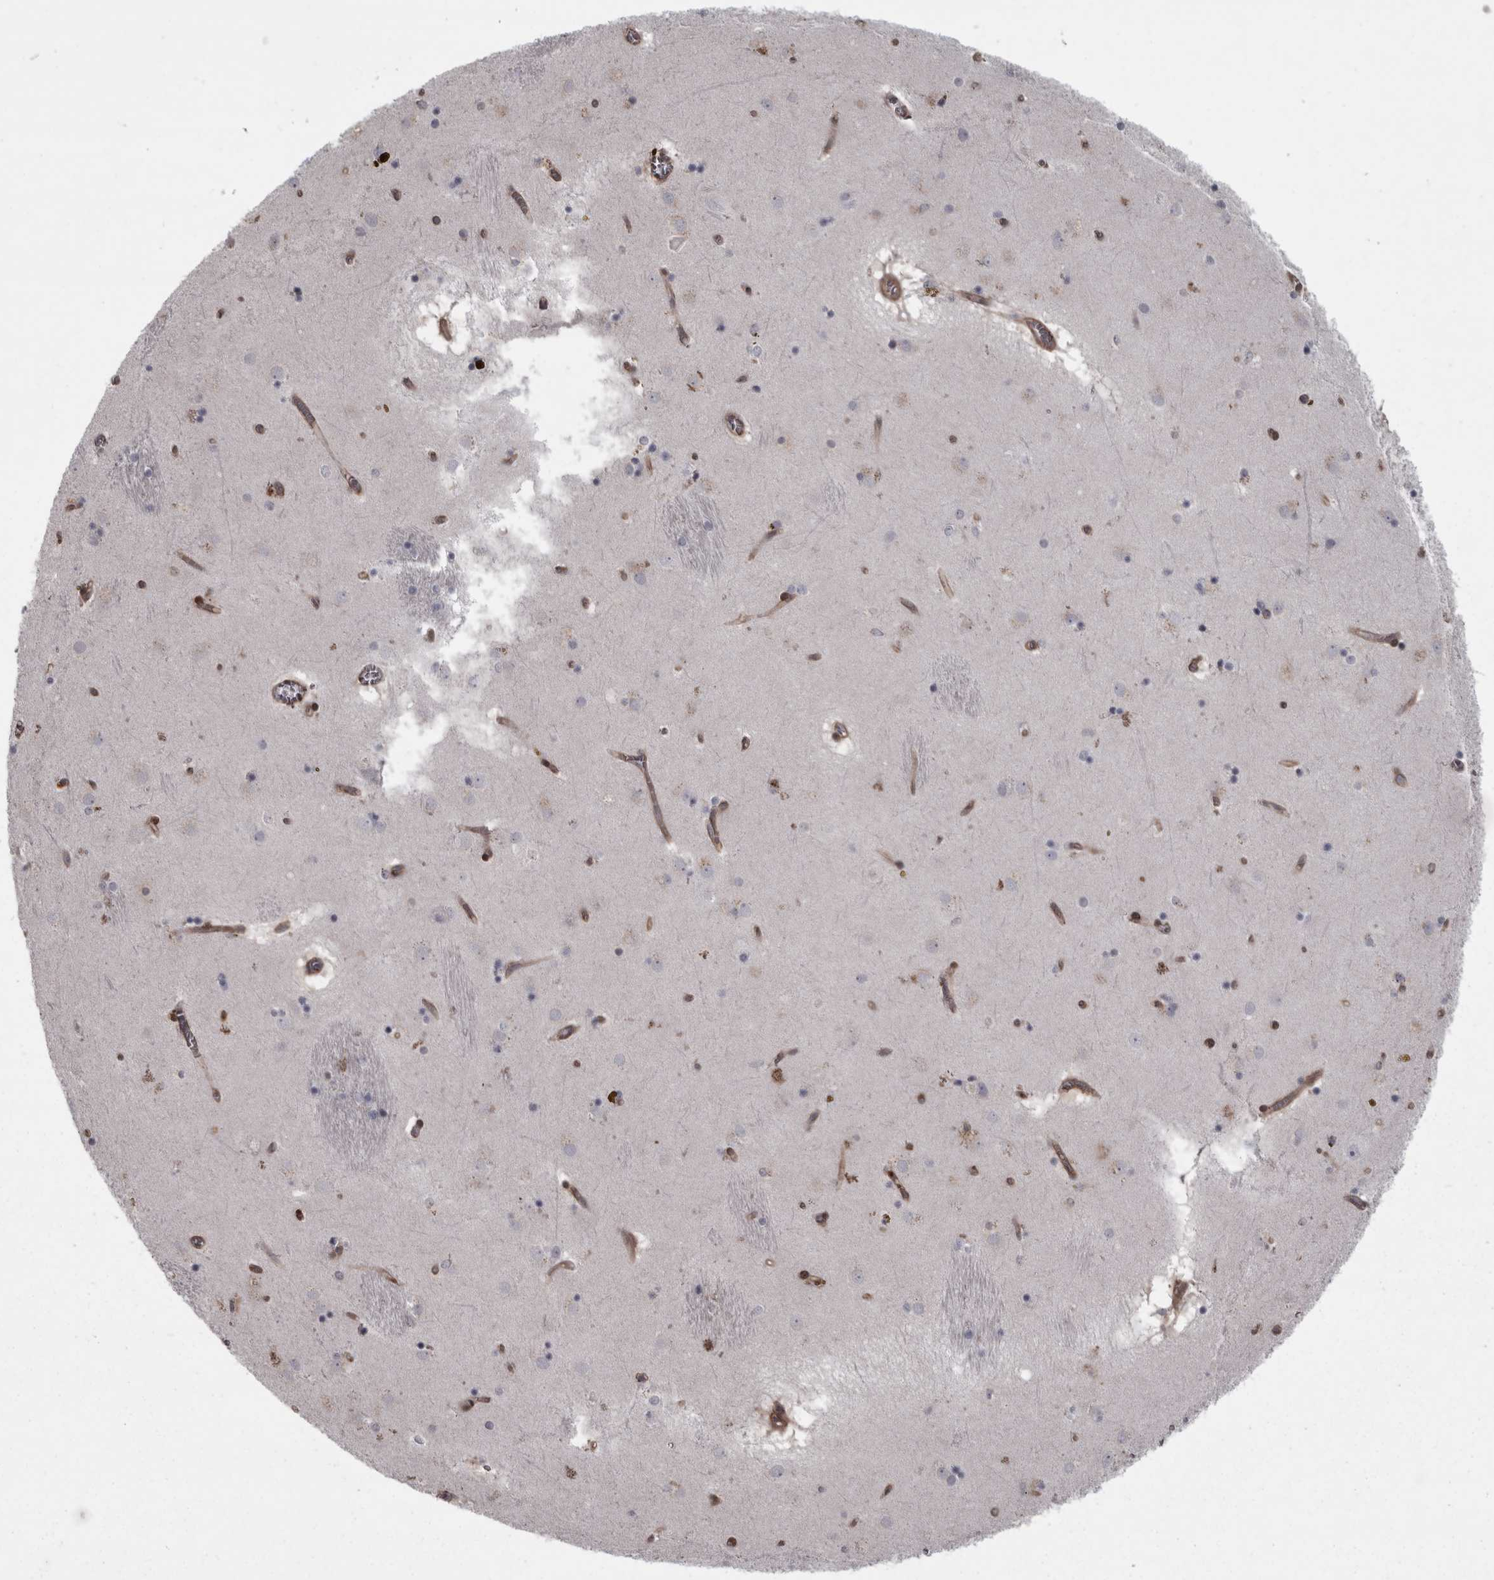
{"staining": {"intensity": "negative", "quantity": "none", "location": "none"}, "tissue": "caudate", "cell_type": "Glial cells", "image_type": "normal", "snomed": [{"axis": "morphology", "description": "Normal tissue, NOS"}, {"axis": "topography", "description": "Lateral ventricle wall"}], "caption": "An image of human caudate is negative for staining in glial cells. (Immunohistochemistry, brightfield microscopy, high magnification).", "gene": "RSU1", "patient": {"sex": "male", "age": 70}}